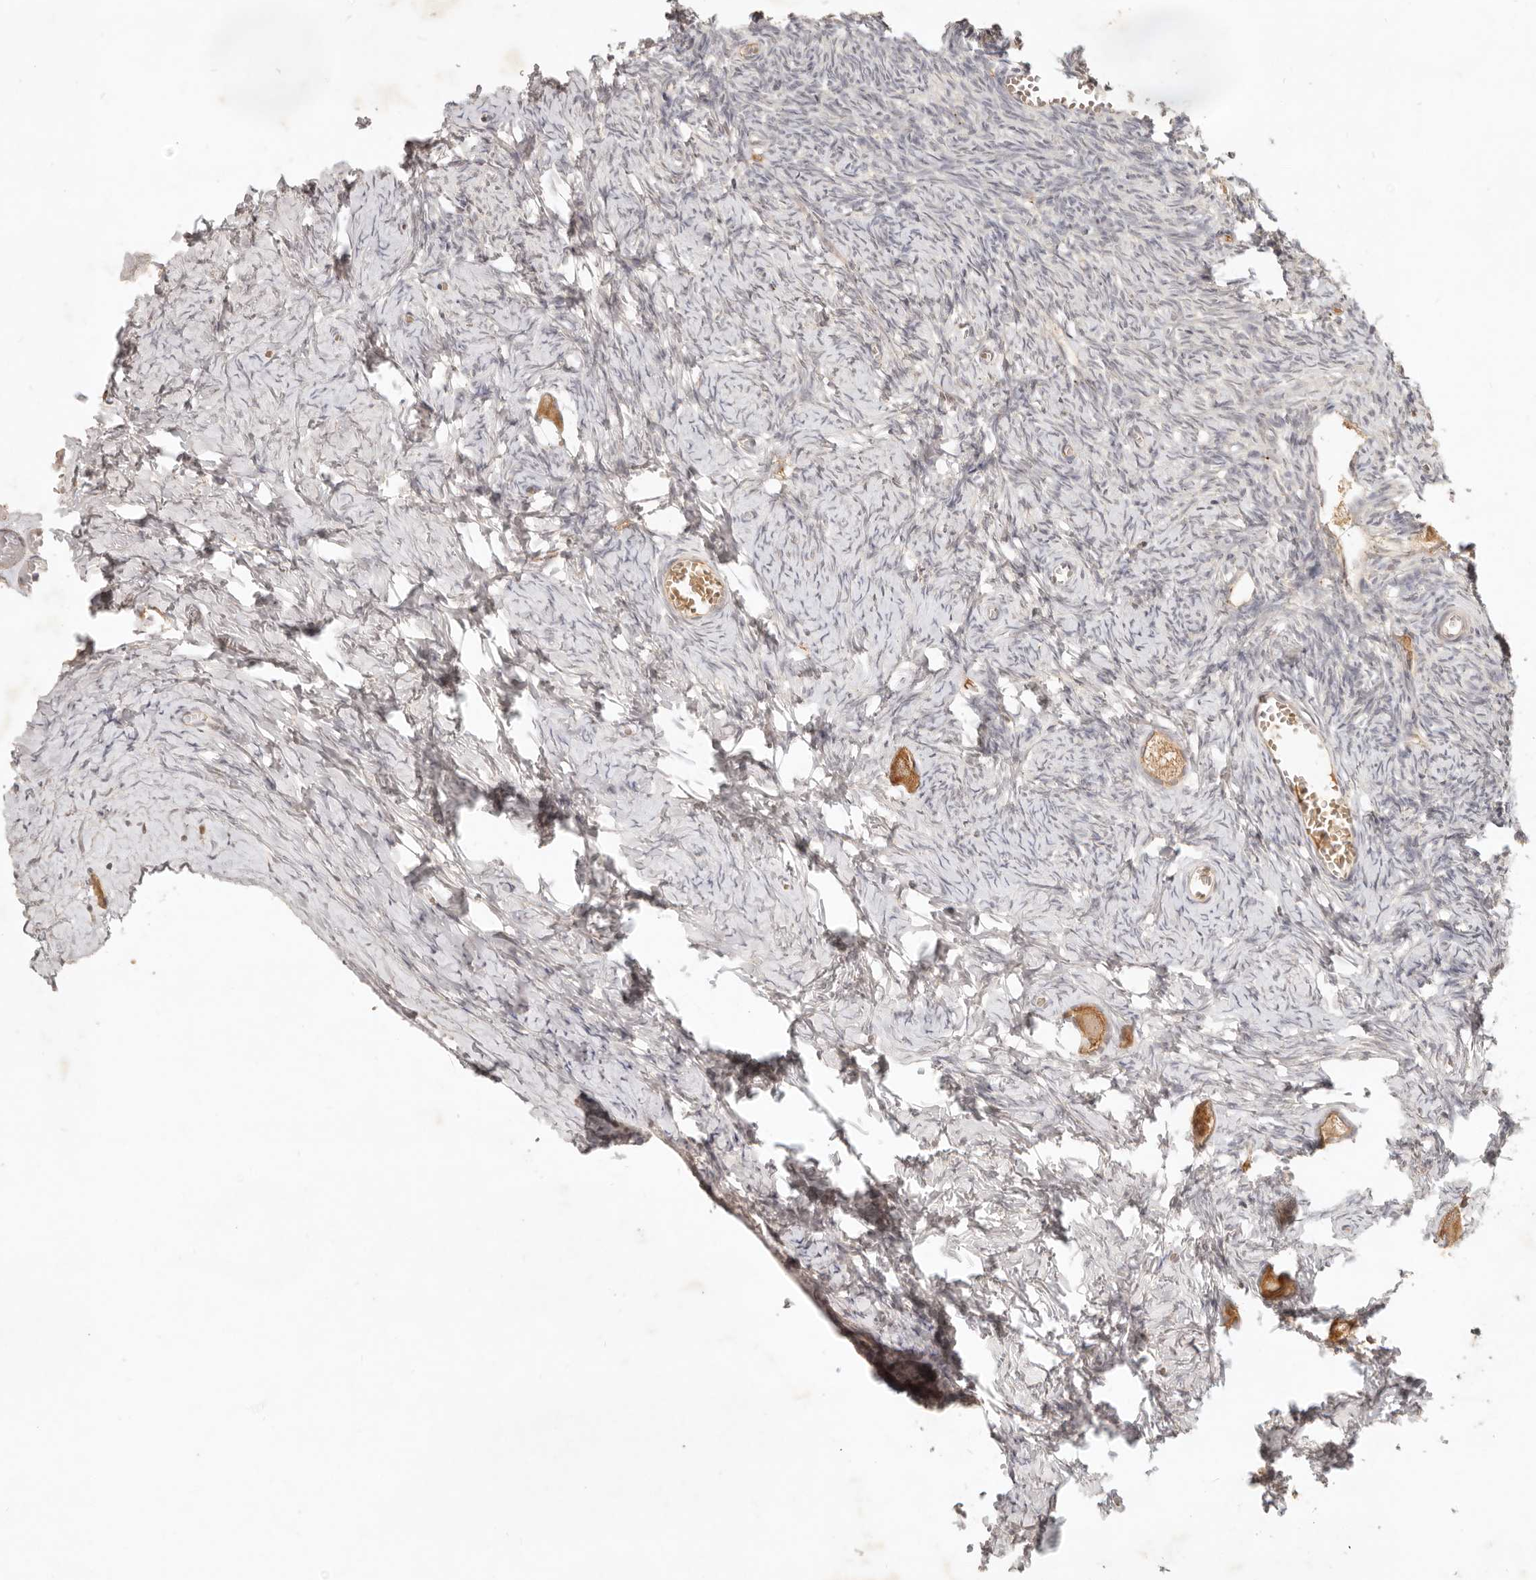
{"staining": {"intensity": "moderate", "quantity": ">75%", "location": "cytoplasmic/membranous"}, "tissue": "ovary", "cell_type": "Follicle cells", "image_type": "normal", "snomed": [{"axis": "morphology", "description": "Normal tissue, NOS"}, {"axis": "topography", "description": "Ovary"}], "caption": "IHC micrograph of unremarkable human ovary stained for a protein (brown), which demonstrates medium levels of moderate cytoplasmic/membranous positivity in approximately >75% of follicle cells.", "gene": "UBXN11", "patient": {"sex": "female", "age": 27}}